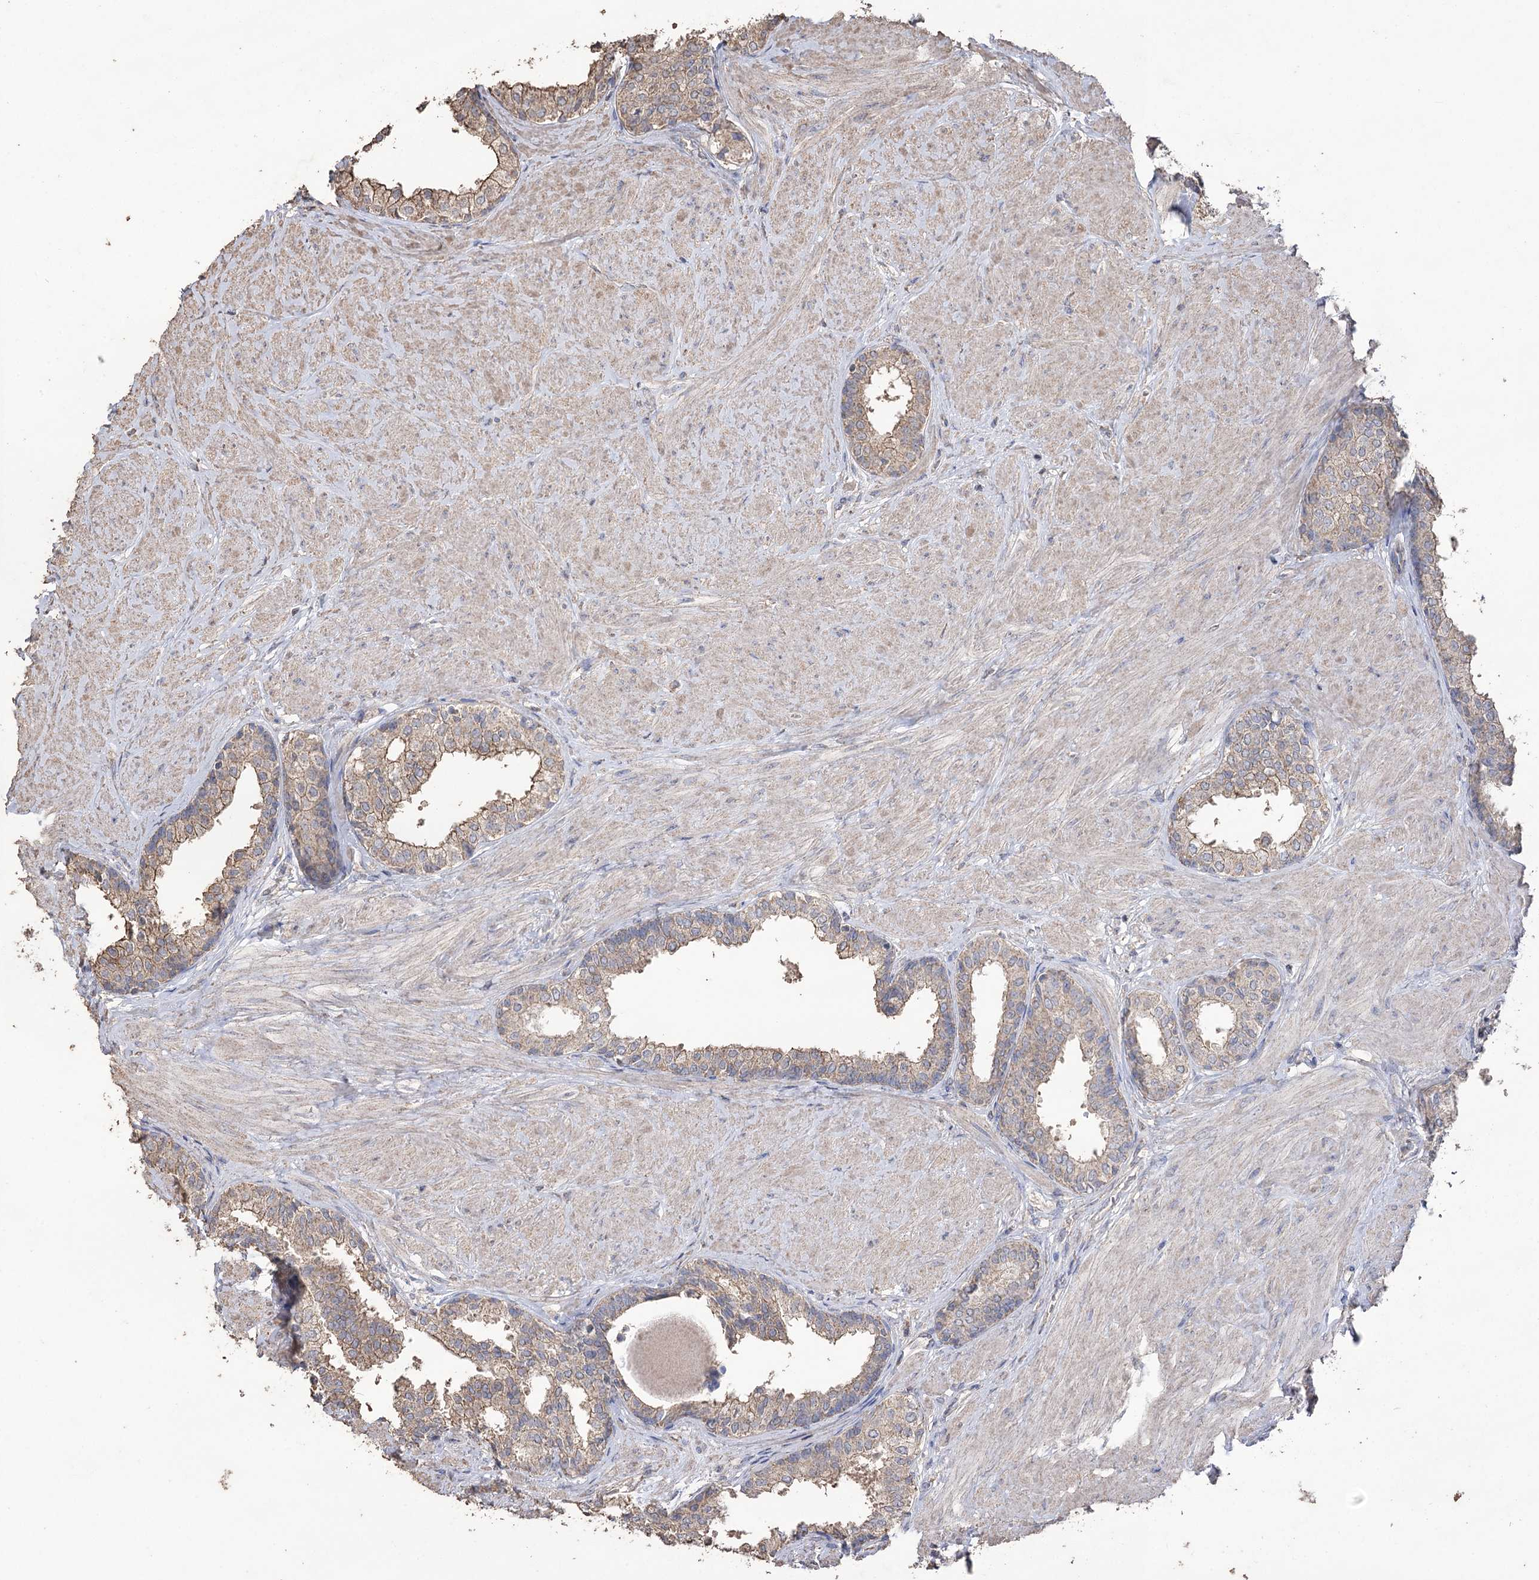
{"staining": {"intensity": "moderate", "quantity": "25%-75%", "location": "cytoplasmic/membranous"}, "tissue": "prostate", "cell_type": "Glandular cells", "image_type": "normal", "snomed": [{"axis": "morphology", "description": "Normal tissue, NOS"}, {"axis": "topography", "description": "Prostate"}], "caption": "The immunohistochemical stain shows moderate cytoplasmic/membranous expression in glandular cells of benign prostate.", "gene": "IREB2", "patient": {"sex": "male", "age": 48}}